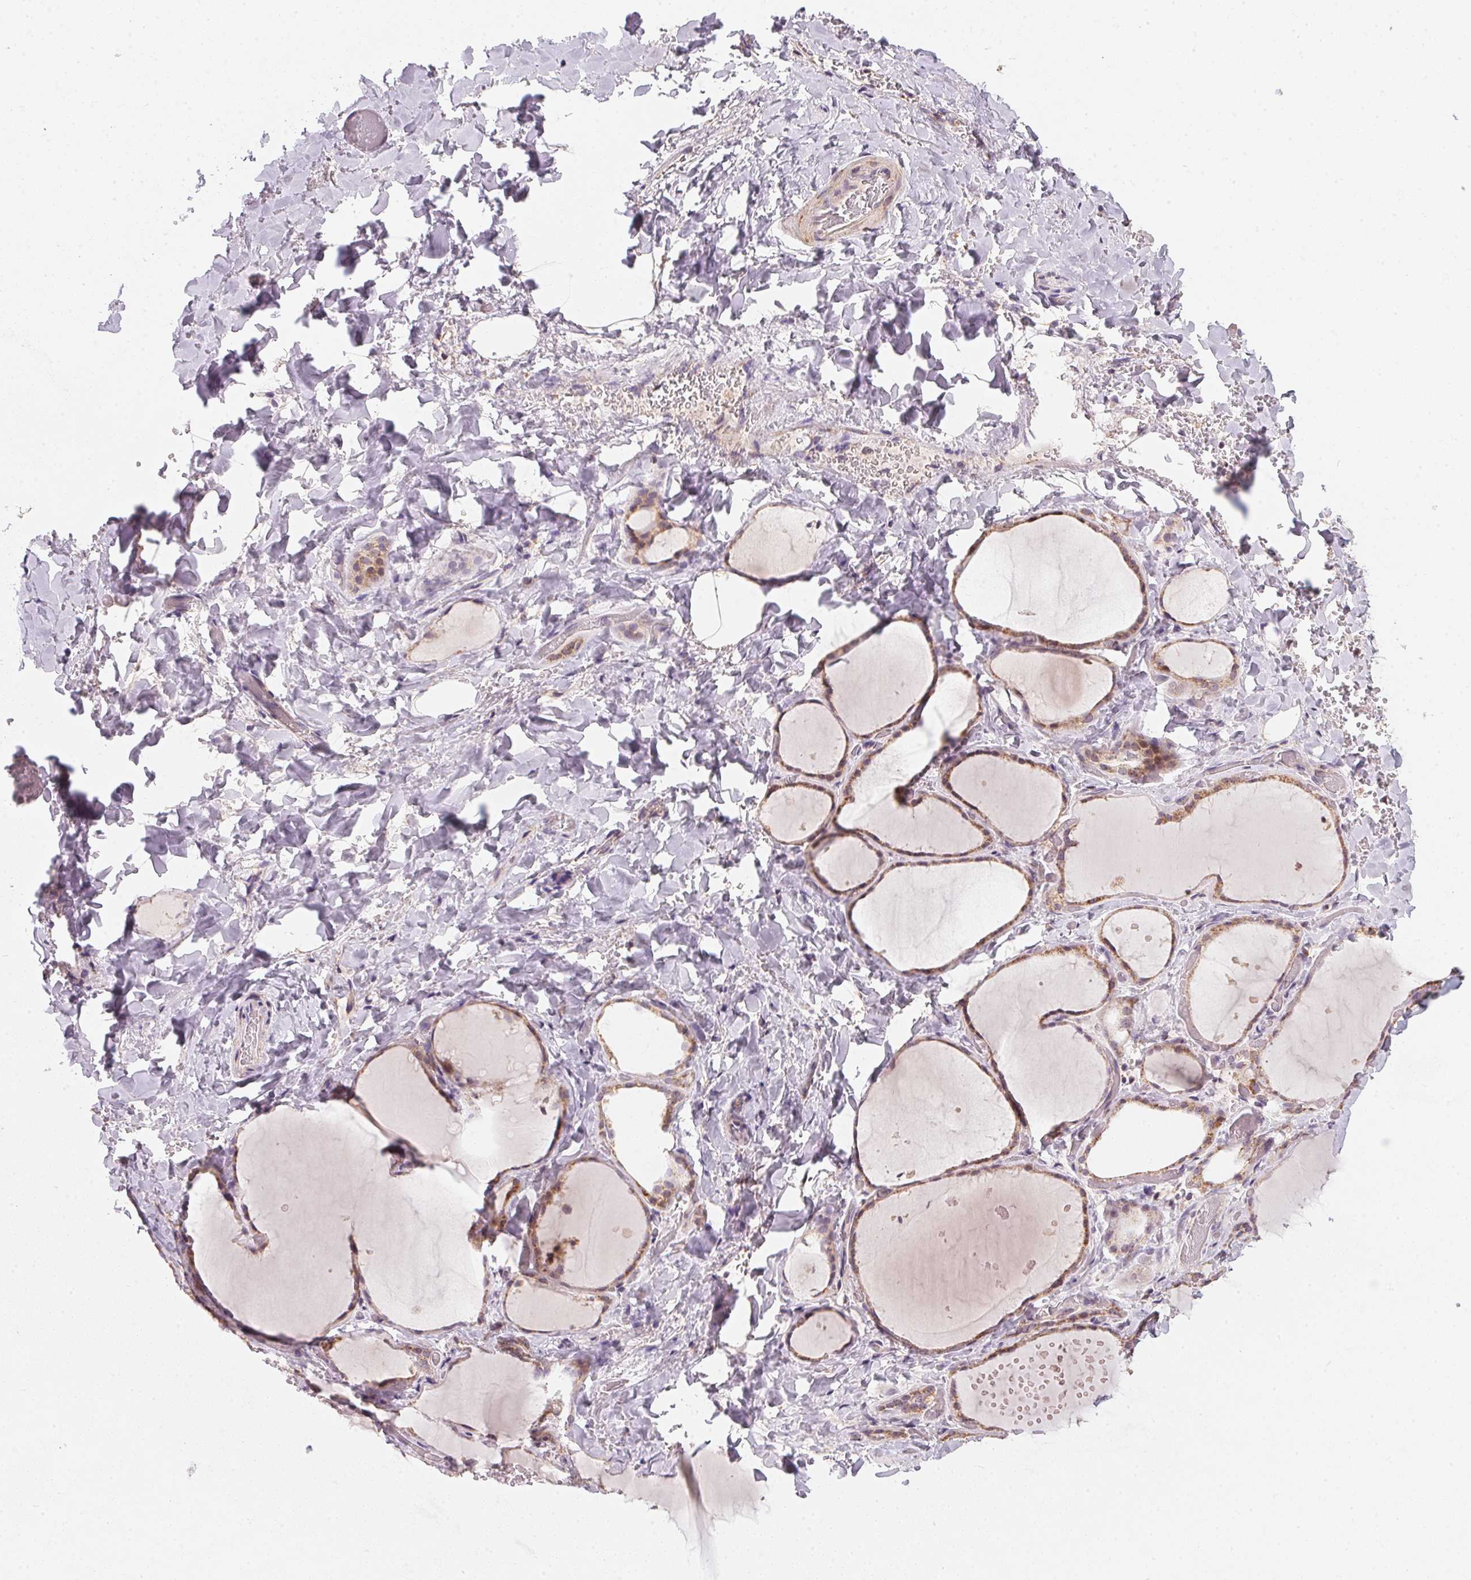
{"staining": {"intensity": "moderate", "quantity": ">75%", "location": "cytoplasmic/membranous"}, "tissue": "thyroid gland", "cell_type": "Glandular cells", "image_type": "normal", "snomed": [{"axis": "morphology", "description": "Normal tissue, NOS"}, {"axis": "topography", "description": "Thyroid gland"}], "caption": "Immunohistochemistry (IHC) (DAB (3,3'-diaminobenzidine)) staining of benign thyroid gland demonstrates moderate cytoplasmic/membranous protein expression in about >75% of glandular cells. The protein of interest is stained brown, and the nuclei are stained in blue (DAB (3,3'-diaminobenzidine) IHC with brightfield microscopy, high magnification).", "gene": "COQ7", "patient": {"sex": "female", "age": 36}}